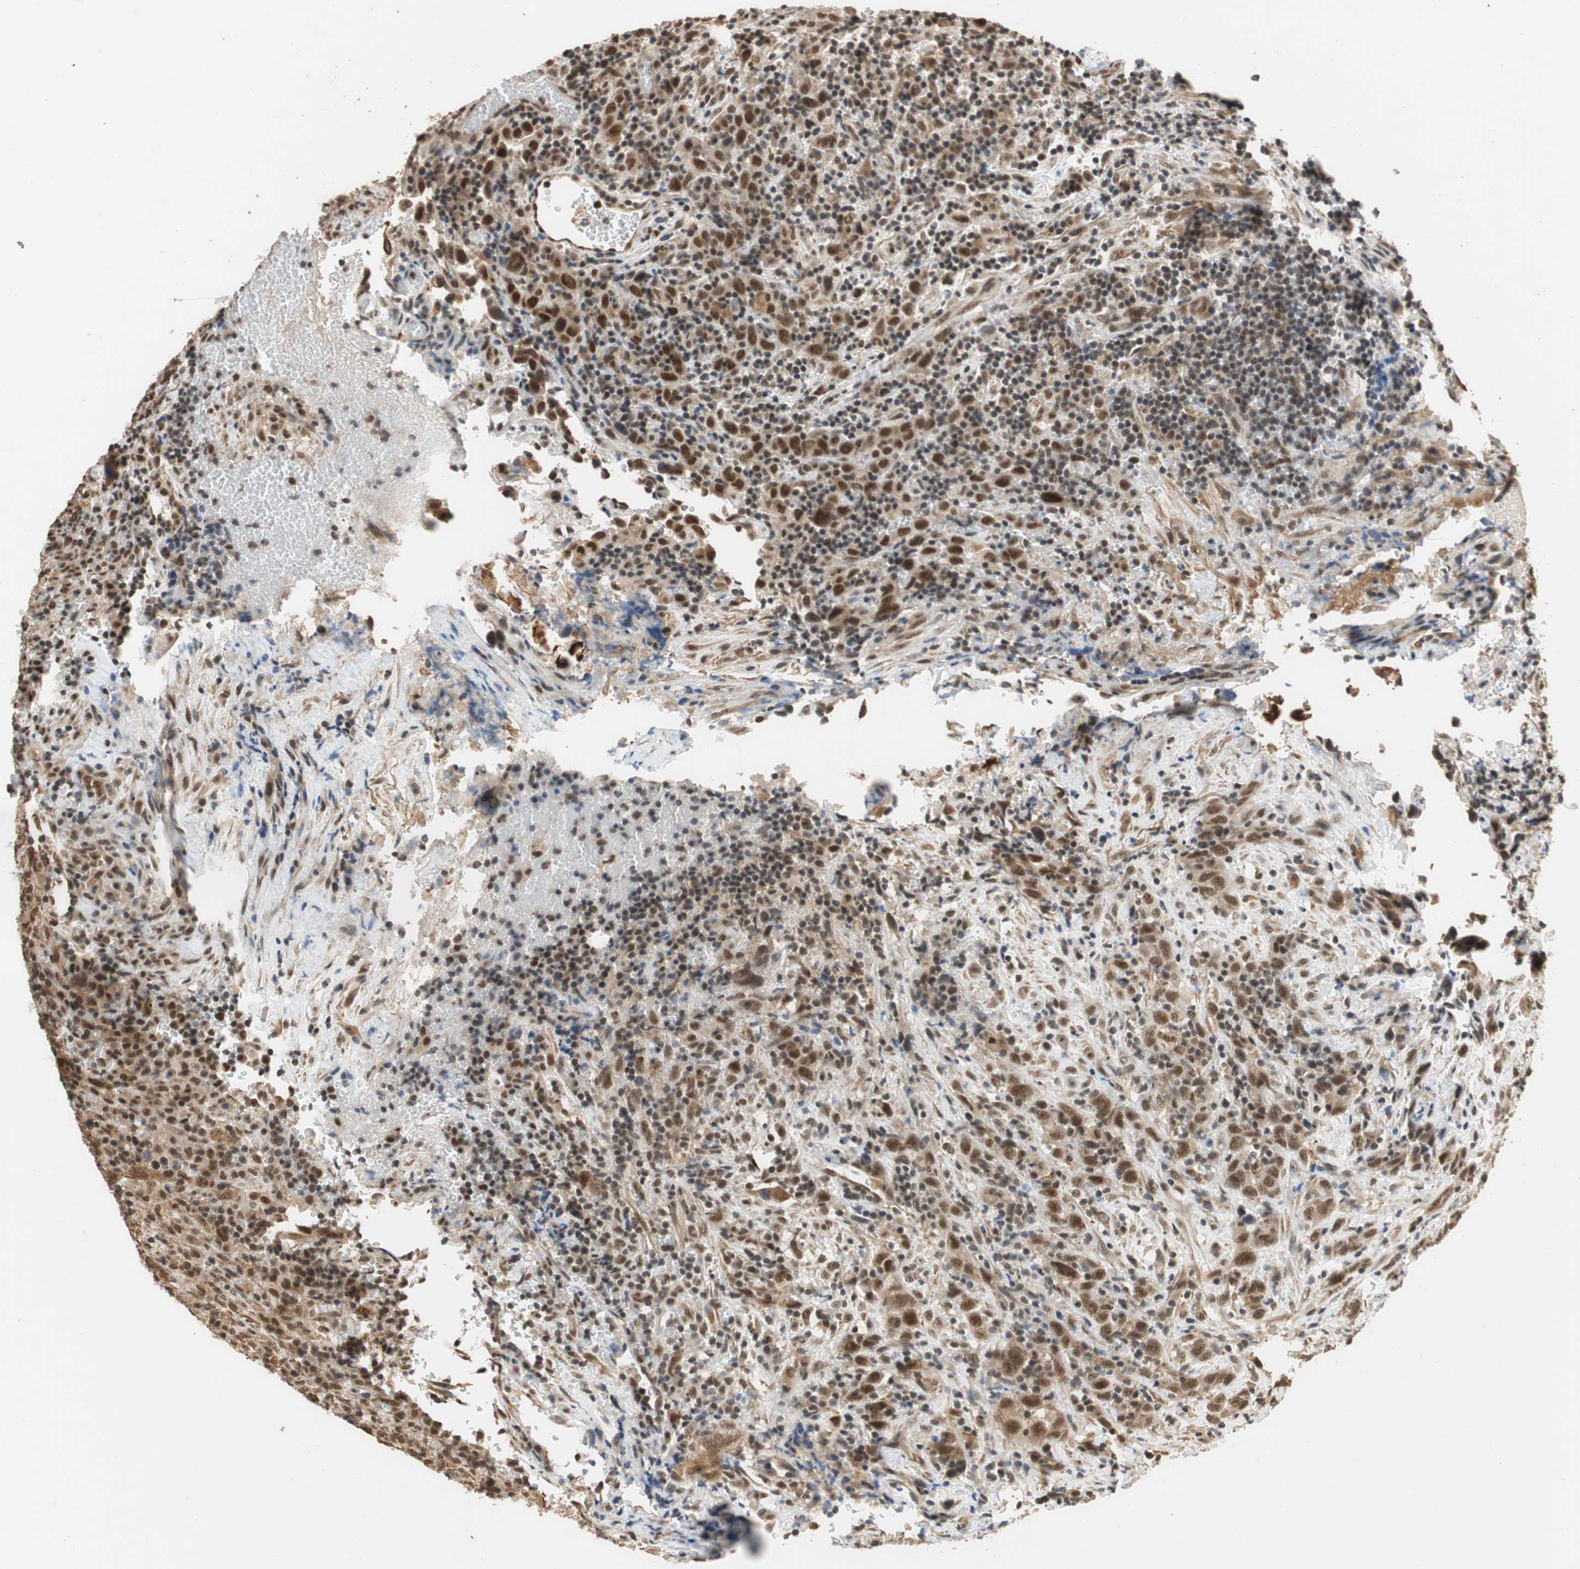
{"staining": {"intensity": "moderate", "quantity": ">75%", "location": "cytoplasmic/membranous,nuclear"}, "tissue": "urothelial cancer", "cell_type": "Tumor cells", "image_type": "cancer", "snomed": [{"axis": "morphology", "description": "Urothelial carcinoma, High grade"}, {"axis": "topography", "description": "Urinary bladder"}], "caption": "Immunohistochemistry of human urothelial cancer shows medium levels of moderate cytoplasmic/membranous and nuclear expression in about >75% of tumor cells. The staining was performed using DAB (3,3'-diaminobenzidine) to visualize the protein expression in brown, while the nuclei were stained in blue with hematoxylin (Magnification: 20x).", "gene": "CDC5L", "patient": {"sex": "male", "age": 61}}